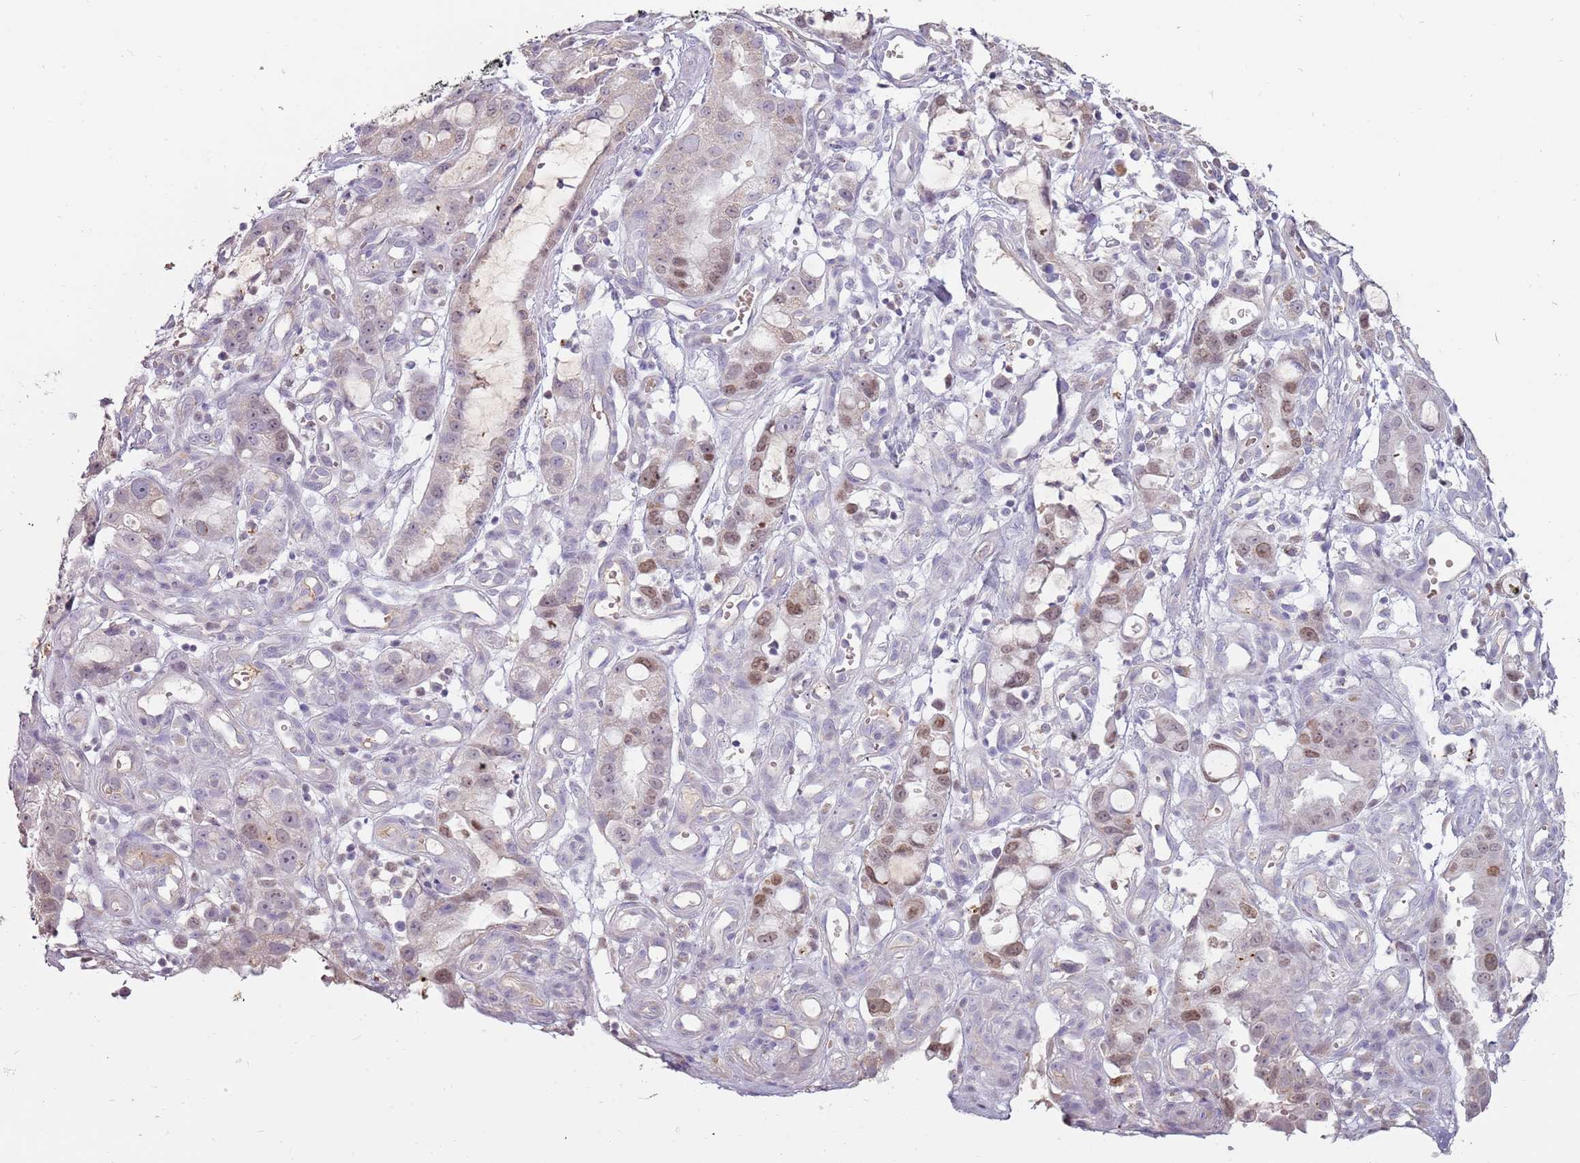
{"staining": {"intensity": "moderate", "quantity": "25%-75%", "location": "nuclear"}, "tissue": "stomach cancer", "cell_type": "Tumor cells", "image_type": "cancer", "snomed": [{"axis": "morphology", "description": "Adenocarcinoma, NOS"}, {"axis": "topography", "description": "Stomach"}], "caption": "Stomach cancer tissue demonstrates moderate nuclear staining in approximately 25%-75% of tumor cells The protein of interest is shown in brown color, while the nuclei are stained blue.", "gene": "SYS1", "patient": {"sex": "male", "age": 55}}